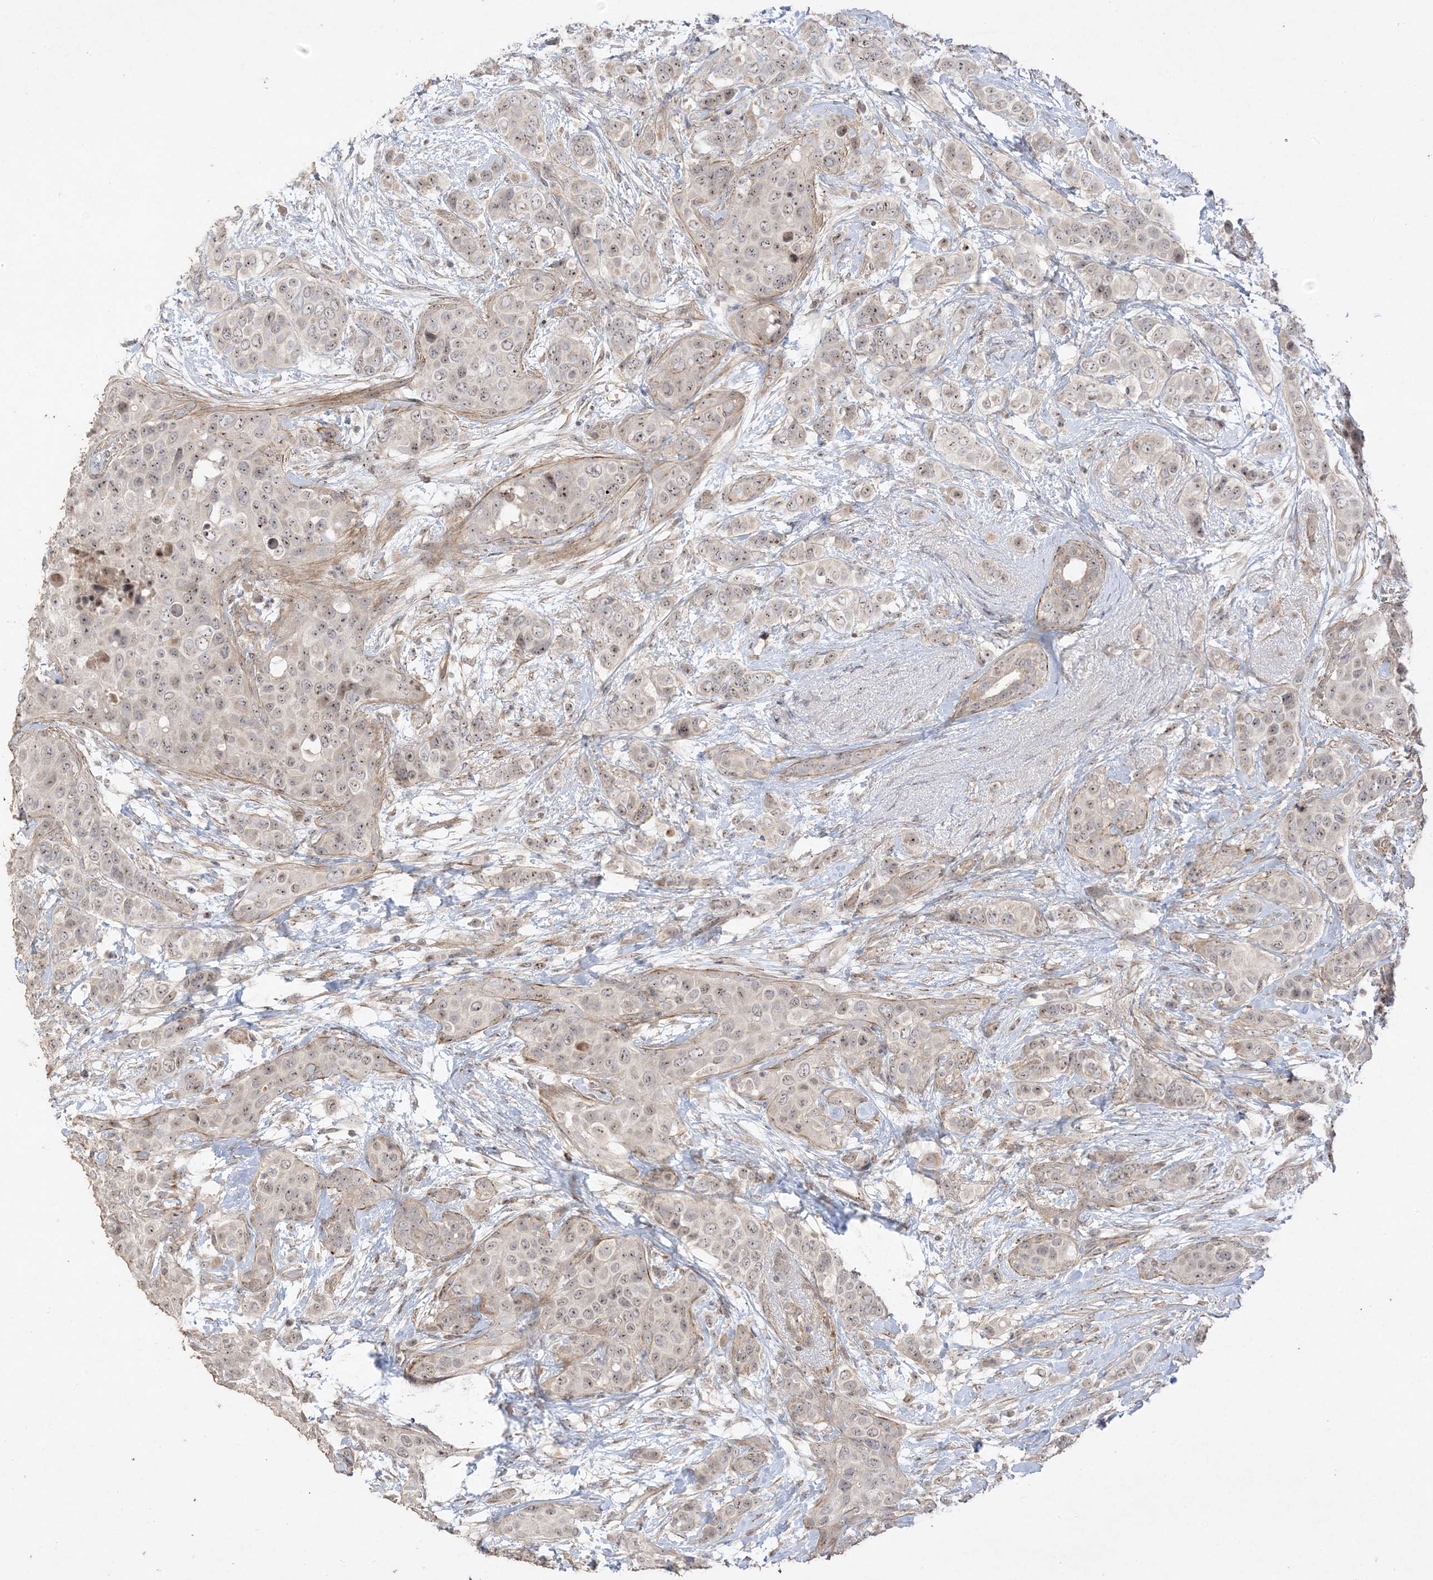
{"staining": {"intensity": "weak", "quantity": ">75%", "location": "nuclear"}, "tissue": "breast cancer", "cell_type": "Tumor cells", "image_type": "cancer", "snomed": [{"axis": "morphology", "description": "Lobular carcinoma"}, {"axis": "topography", "description": "Breast"}], "caption": "Human breast cancer stained with a brown dye demonstrates weak nuclear positive expression in approximately >75% of tumor cells.", "gene": "DDX18", "patient": {"sex": "female", "age": 51}}